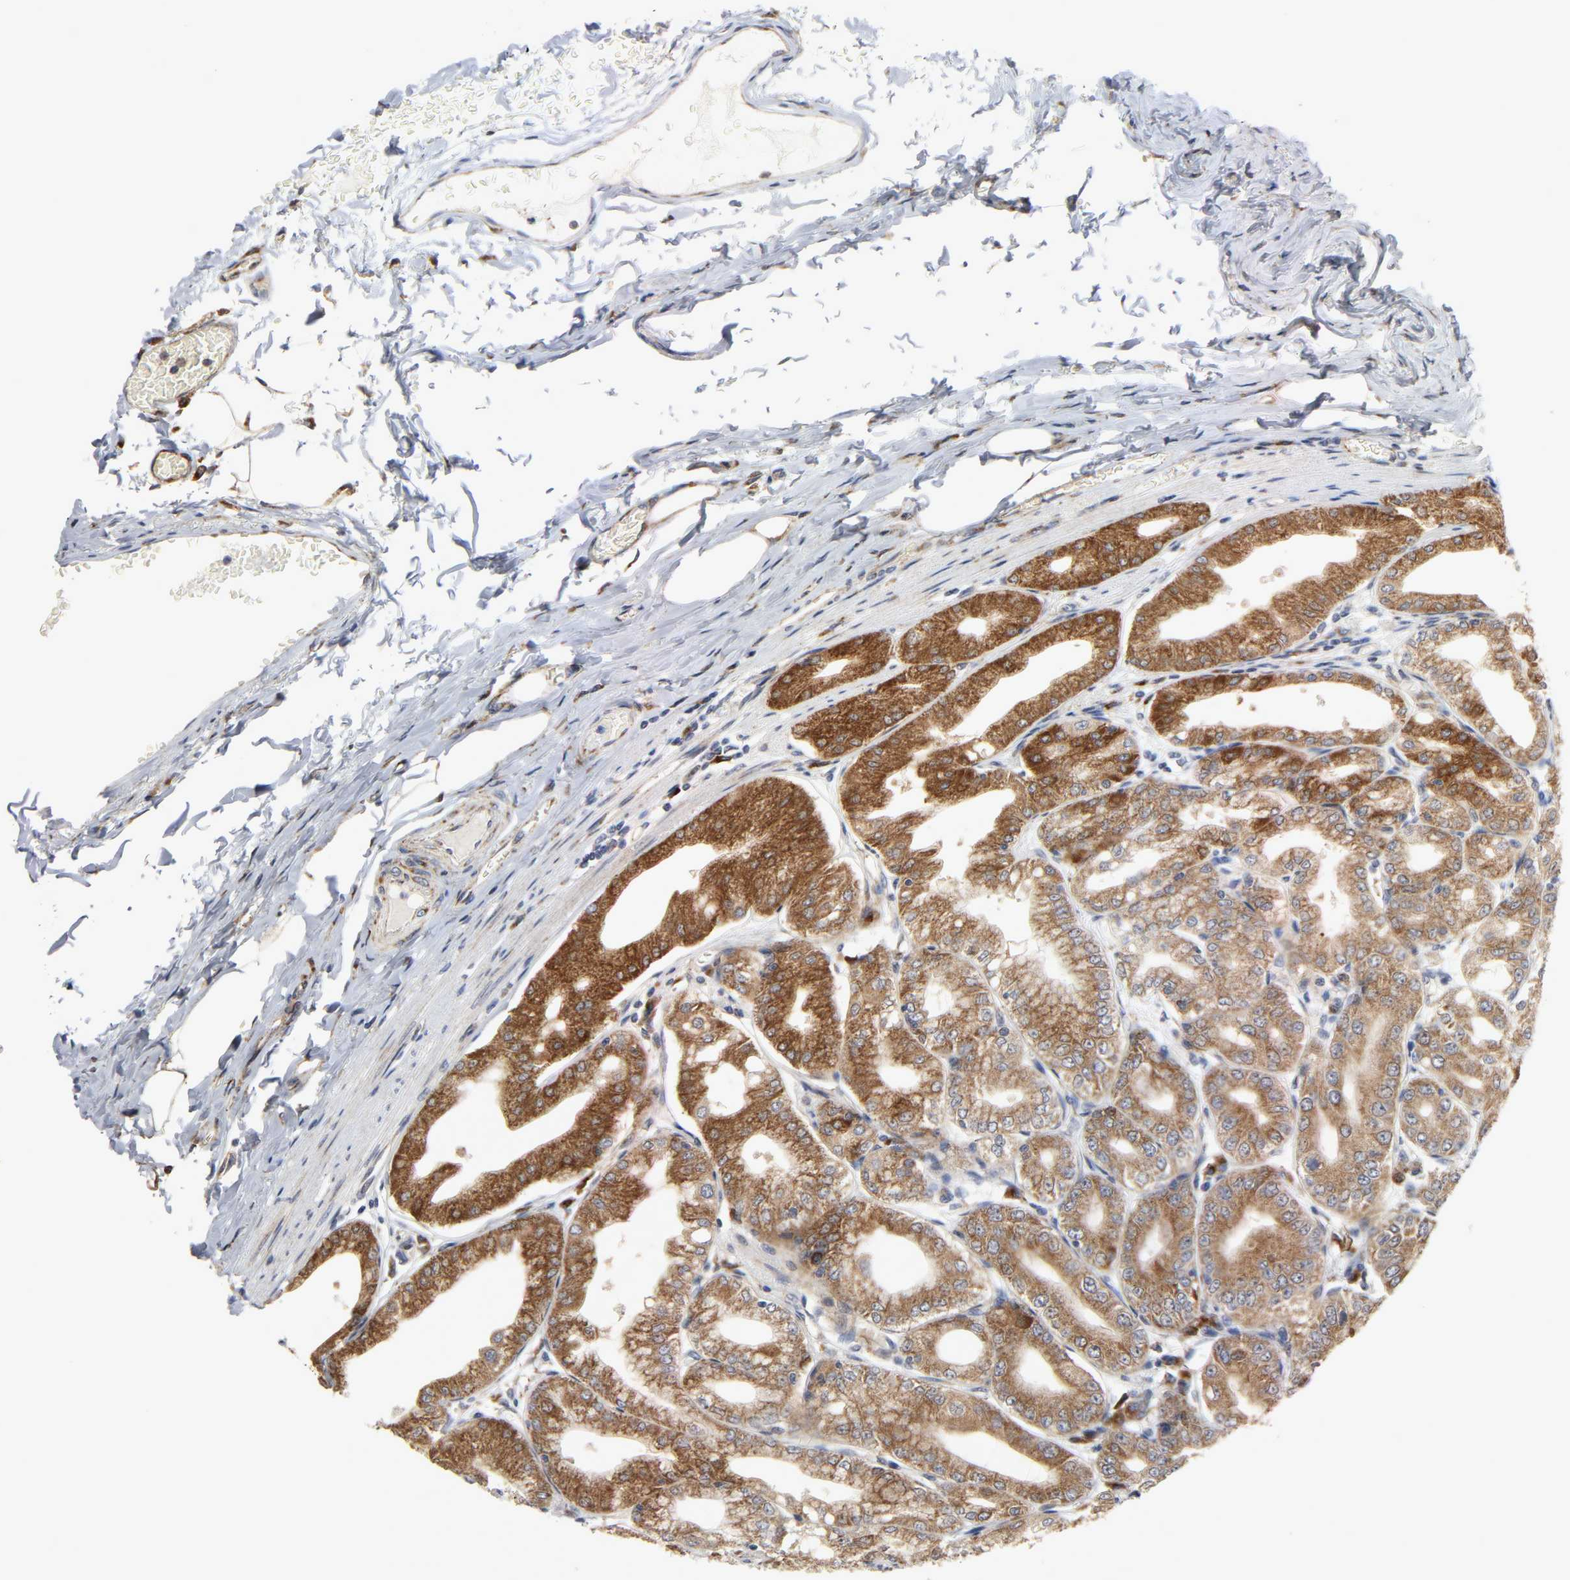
{"staining": {"intensity": "strong", "quantity": ">75%", "location": "cytoplasmic/membranous"}, "tissue": "stomach", "cell_type": "Glandular cells", "image_type": "normal", "snomed": [{"axis": "morphology", "description": "Normal tissue, NOS"}, {"axis": "topography", "description": "Stomach, lower"}], "caption": "Immunohistochemical staining of unremarkable stomach shows strong cytoplasmic/membranous protein expression in approximately >75% of glandular cells.", "gene": "BAX", "patient": {"sex": "male", "age": 71}}